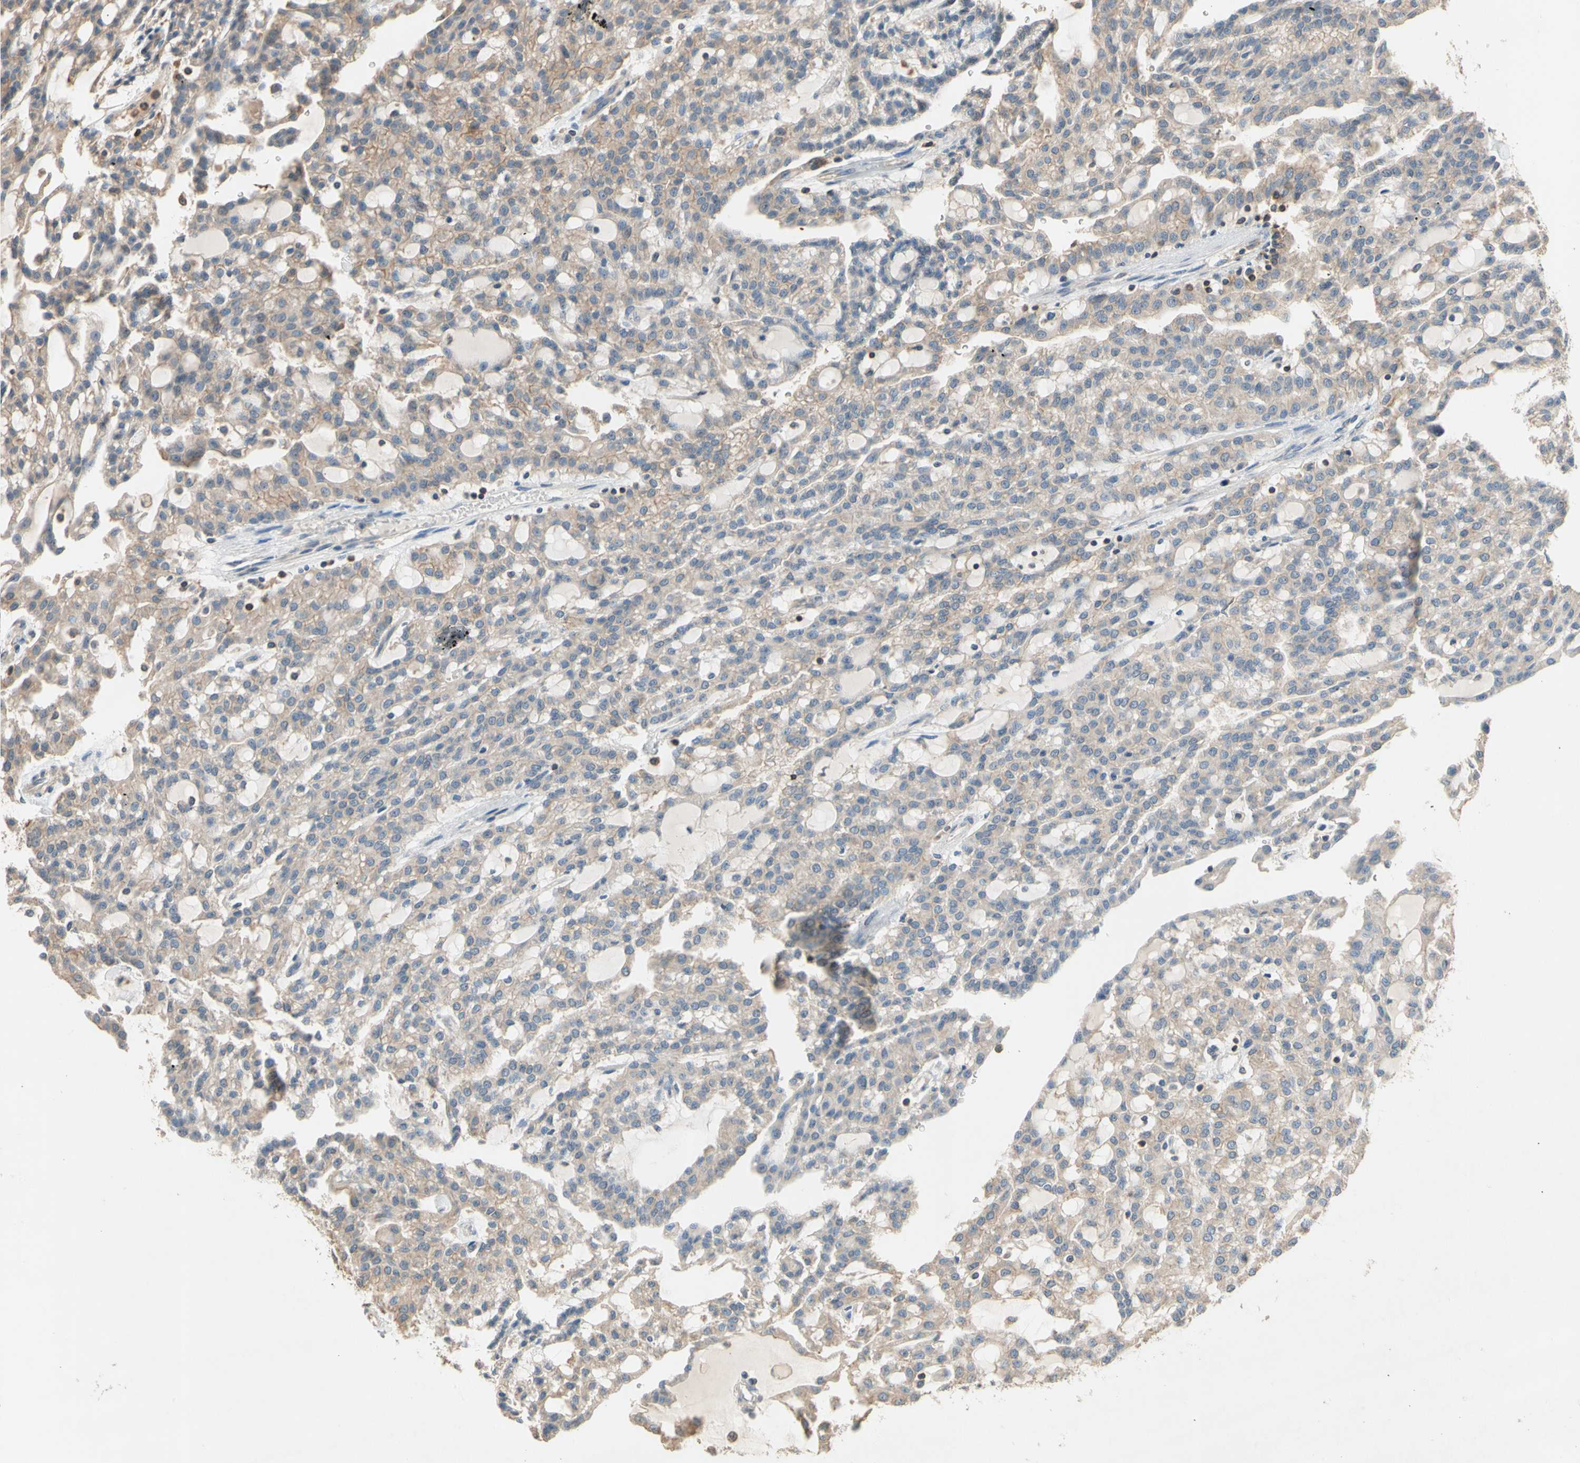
{"staining": {"intensity": "weak", "quantity": ">75%", "location": "cytoplasmic/membranous"}, "tissue": "renal cancer", "cell_type": "Tumor cells", "image_type": "cancer", "snomed": [{"axis": "morphology", "description": "Adenocarcinoma, NOS"}, {"axis": "topography", "description": "Kidney"}], "caption": "Immunohistochemical staining of renal cancer reveals low levels of weak cytoplasmic/membranous expression in about >75% of tumor cells.", "gene": "MAP3K10", "patient": {"sex": "male", "age": 63}}